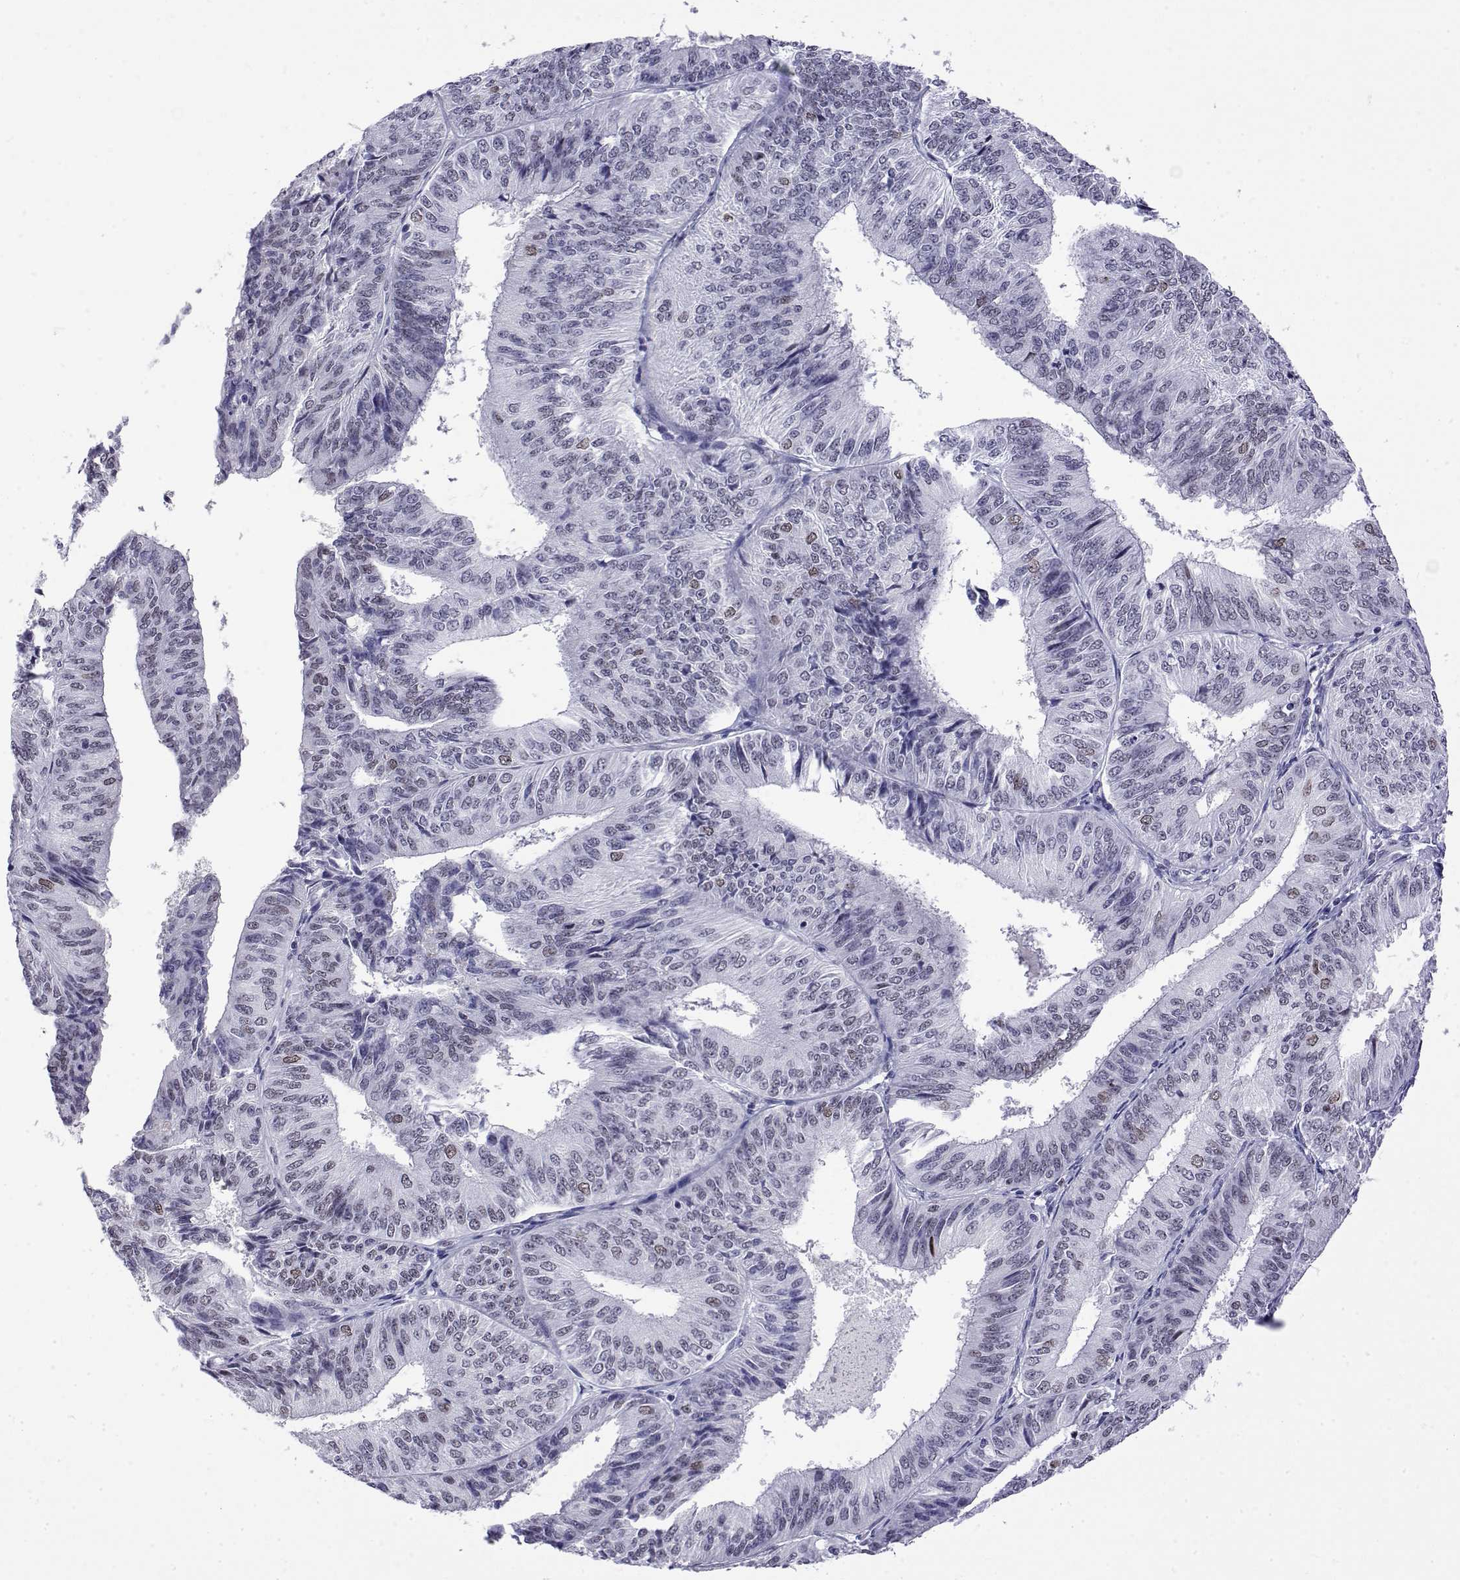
{"staining": {"intensity": "weak", "quantity": "<25%", "location": "nuclear"}, "tissue": "endometrial cancer", "cell_type": "Tumor cells", "image_type": "cancer", "snomed": [{"axis": "morphology", "description": "Adenocarcinoma, NOS"}, {"axis": "topography", "description": "Endometrium"}], "caption": "Tumor cells show no significant staining in endometrial cancer.", "gene": "POLDIP3", "patient": {"sex": "female", "age": 58}}